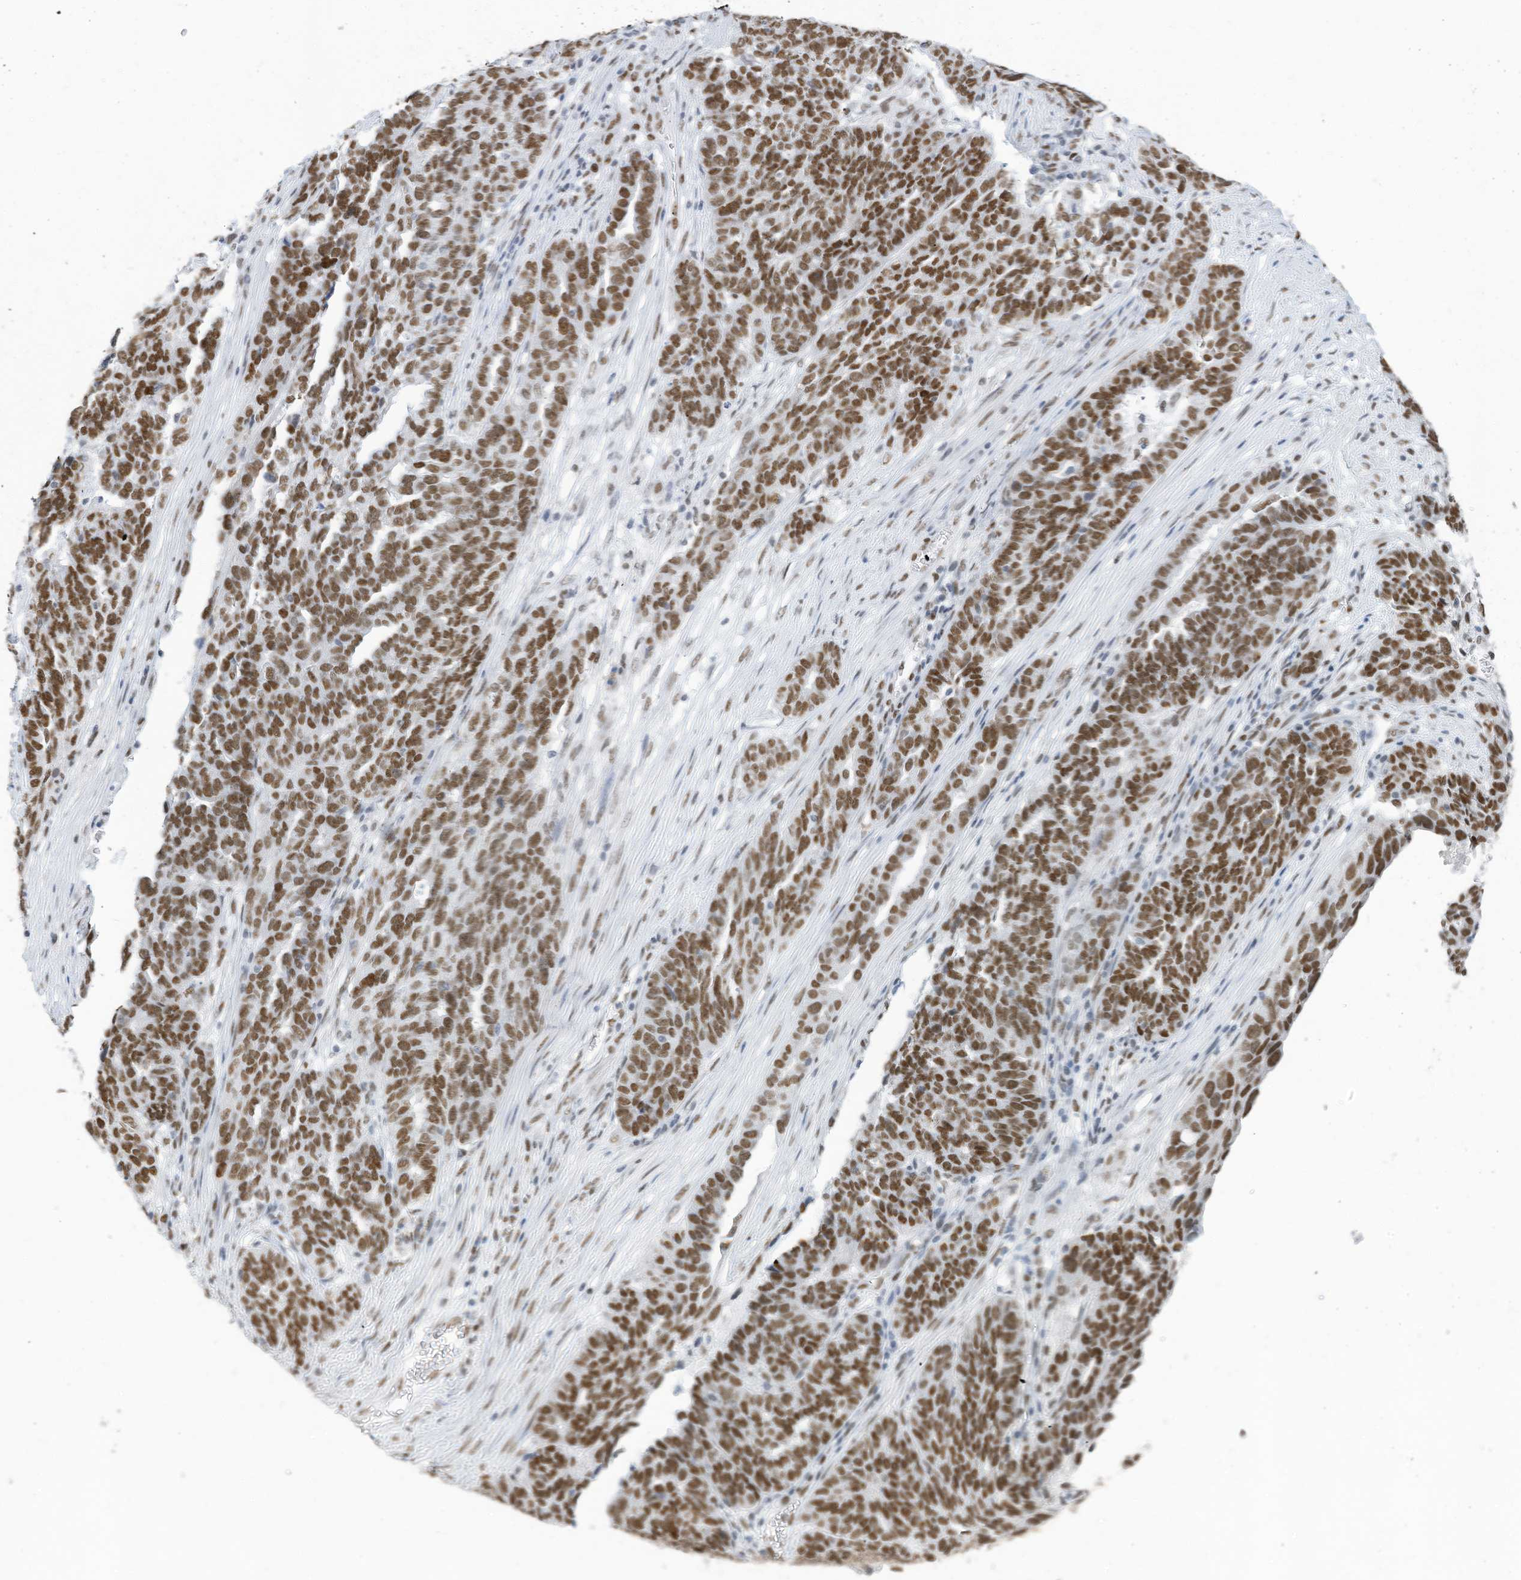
{"staining": {"intensity": "moderate", "quantity": ">75%", "location": "nuclear"}, "tissue": "ovarian cancer", "cell_type": "Tumor cells", "image_type": "cancer", "snomed": [{"axis": "morphology", "description": "Cystadenocarcinoma, serous, NOS"}, {"axis": "topography", "description": "Ovary"}], "caption": "Immunohistochemical staining of ovarian serous cystadenocarcinoma shows medium levels of moderate nuclear expression in approximately >75% of tumor cells.", "gene": "KHSRP", "patient": {"sex": "female", "age": 59}}